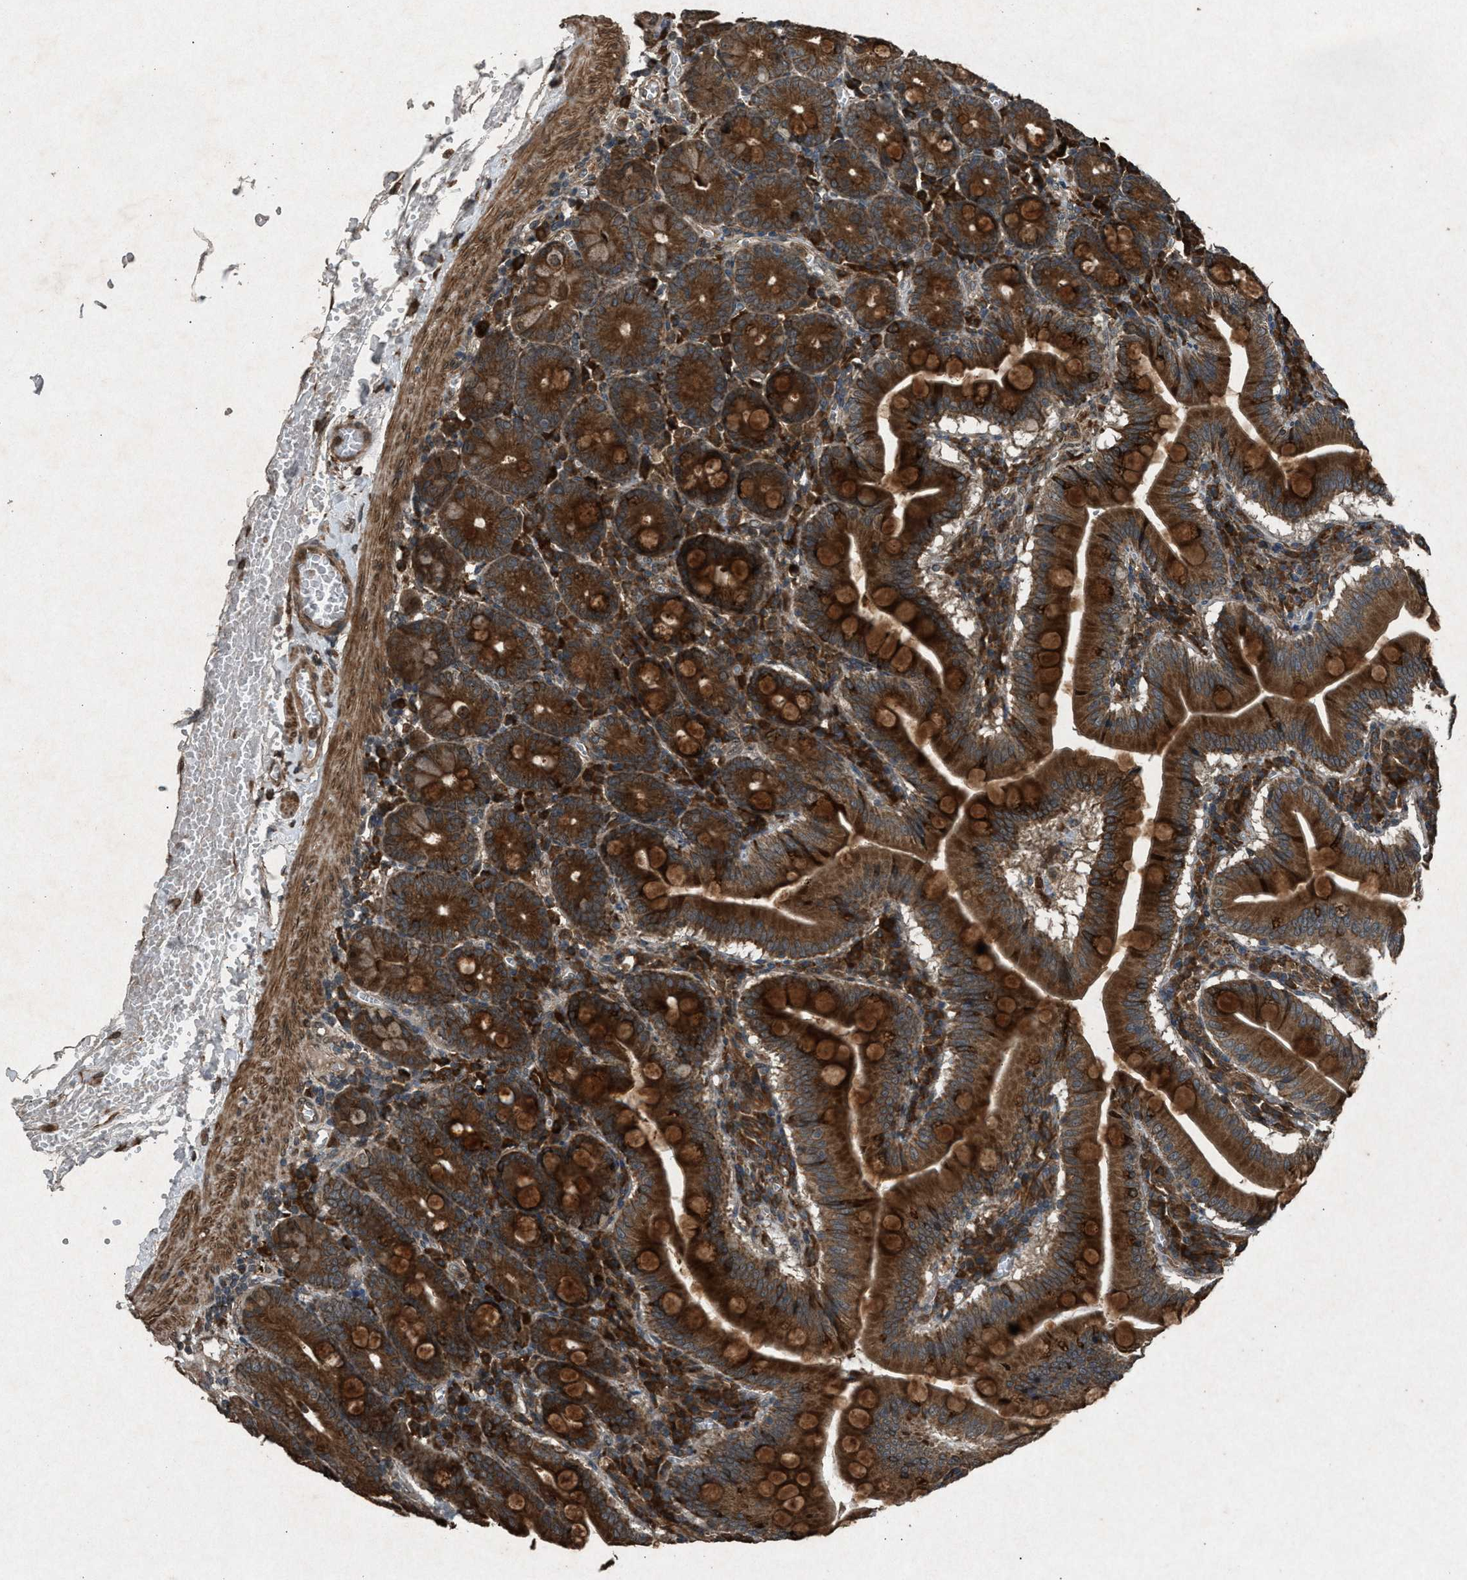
{"staining": {"intensity": "strong", "quantity": ">75%", "location": "cytoplasmic/membranous"}, "tissue": "small intestine", "cell_type": "Glandular cells", "image_type": "normal", "snomed": [{"axis": "morphology", "description": "Normal tissue, NOS"}, {"axis": "topography", "description": "Small intestine"}], "caption": "This image displays immunohistochemistry staining of unremarkable small intestine, with high strong cytoplasmic/membranous staining in approximately >75% of glandular cells.", "gene": "CALR", "patient": {"sex": "male", "age": 71}}